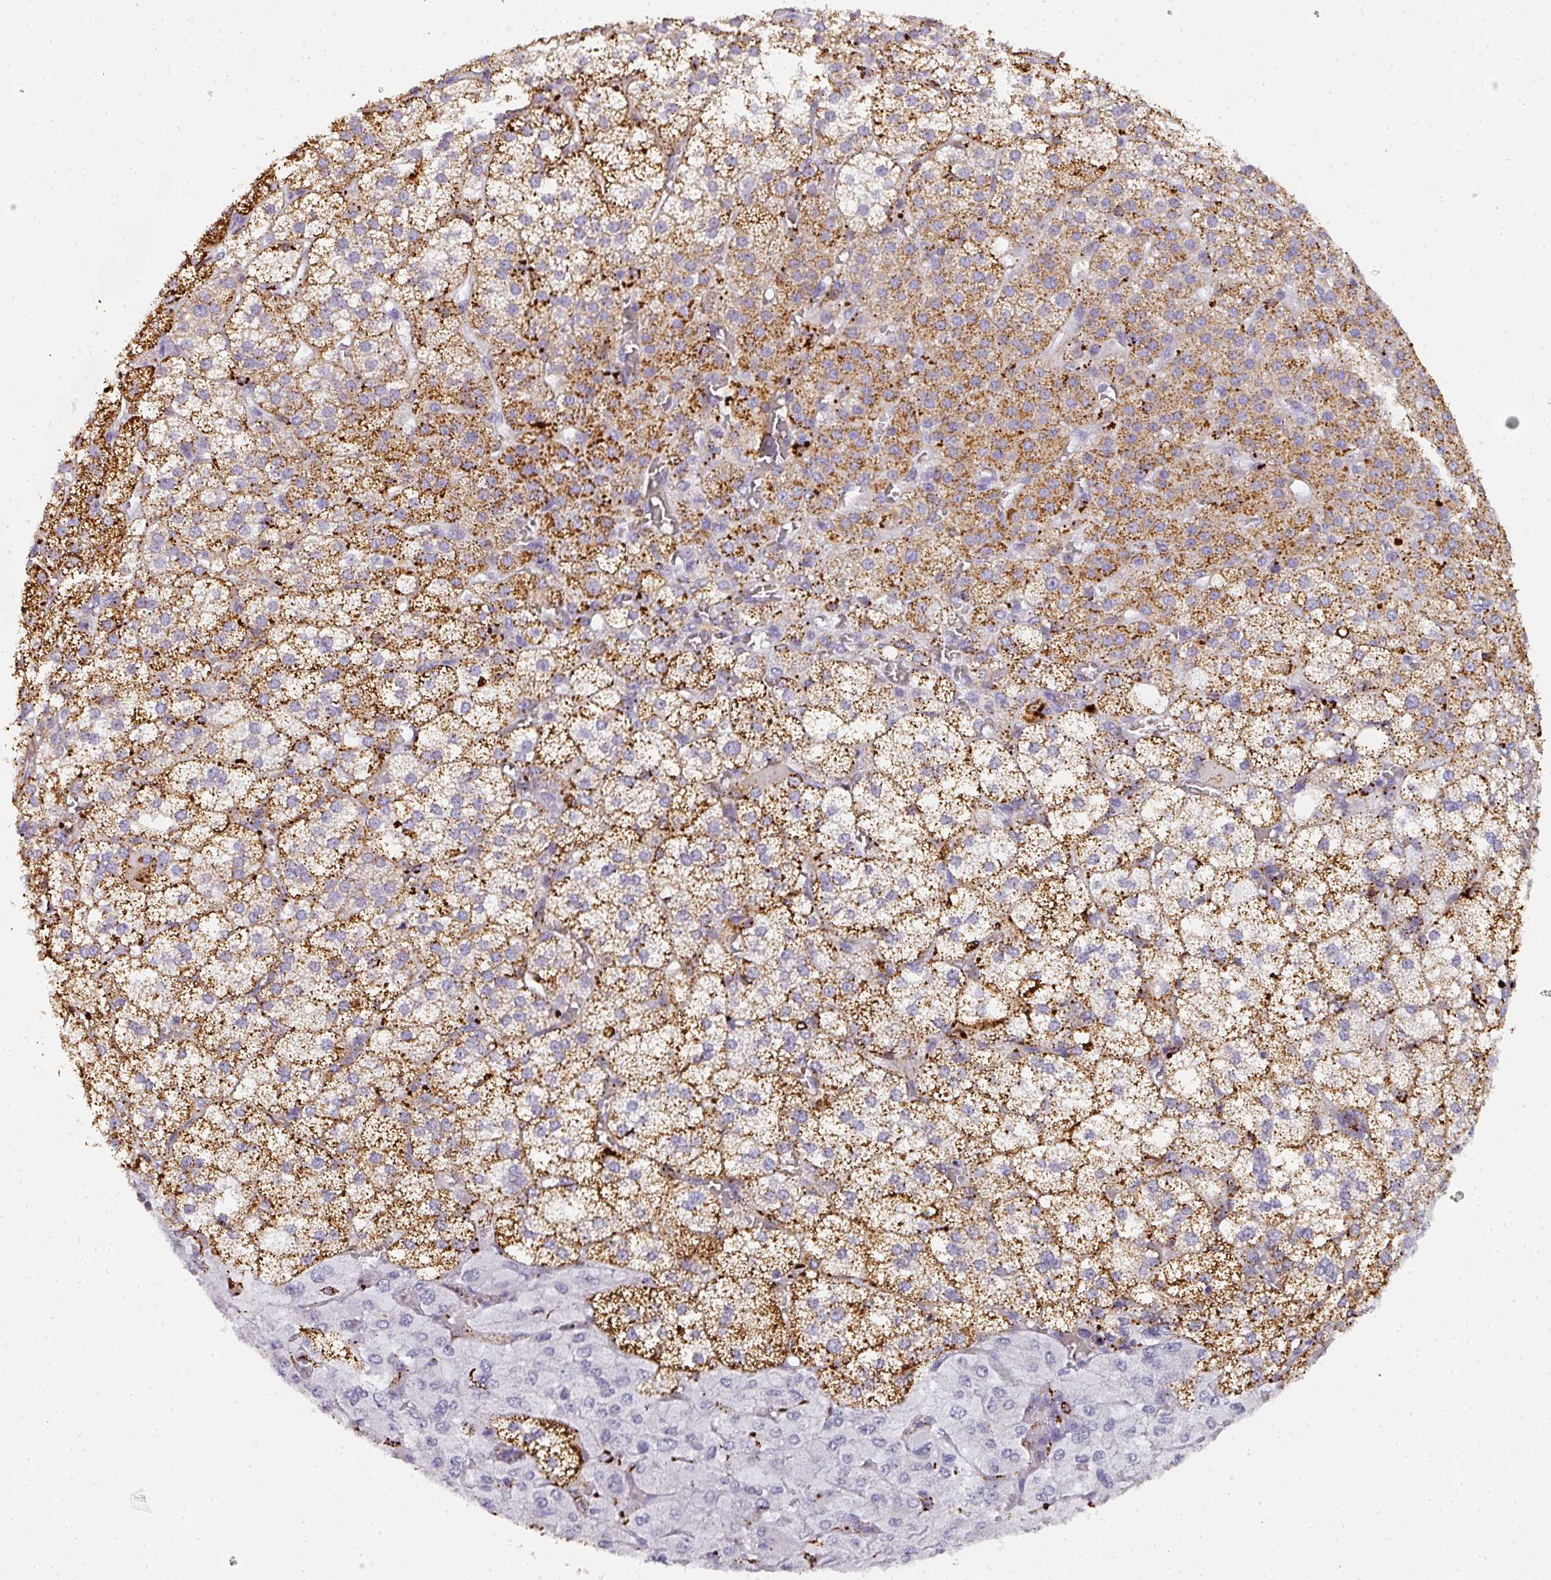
{"staining": {"intensity": "strong", "quantity": "25%-75%", "location": "cytoplasmic/membranous"}, "tissue": "adrenal gland", "cell_type": "Glandular cells", "image_type": "normal", "snomed": [{"axis": "morphology", "description": "Normal tissue, NOS"}, {"axis": "topography", "description": "Adrenal gland"}], "caption": "Immunohistochemistry (IHC) staining of unremarkable adrenal gland, which displays high levels of strong cytoplasmic/membranous staining in approximately 25%-75% of glandular cells indicating strong cytoplasmic/membranous protein staining. The staining was performed using DAB (3,3'-diaminobenzidine) (brown) for protein detection and nuclei were counterstained in hematoxylin (blue).", "gene": "MMACHC", "patient": {"sex": "female", "age": 60}}